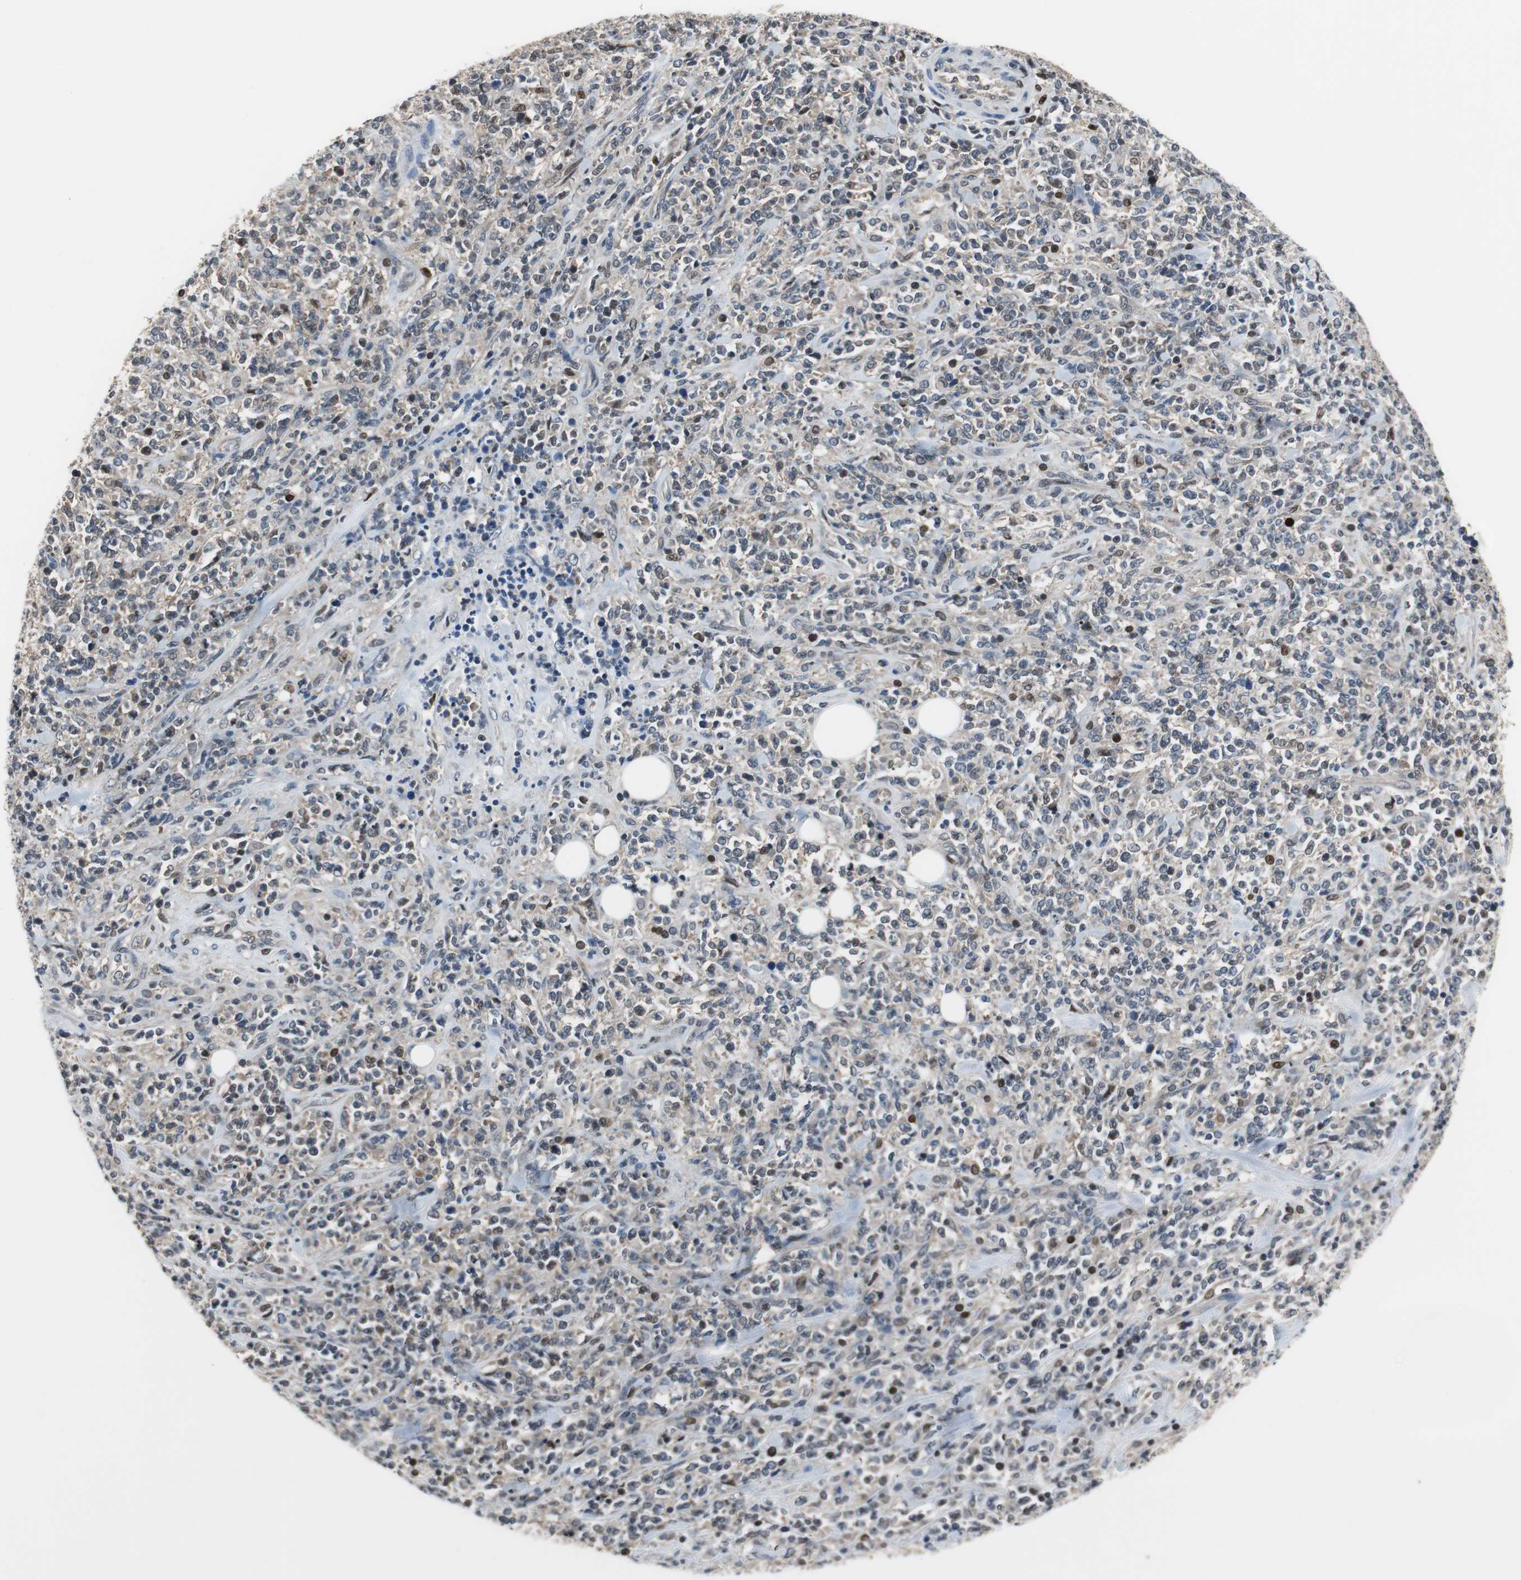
{"staining": {"intensity": "weak", "quantity": "25%-75%", "location": "nuclear"}, "tissue": "lymphoma", "cell_type": "Tumor cells", "image_type": "cancer", "snomed": [{"axis": "morphology", "description": "Malignant lymphoma, non-Hodgkin's type, High grade"}, {"axis": "topography", "description": "Soft tissue"}], "caption": "This histopathology image reveals immunohistochemistry staining of high-grade malignant lymphoma, non-Hodgkin's type, with low weak nuclear expression in about 25%-75% of tumor cells.", "gene": "MAFB", "patient": {"sex": "male", "age": 18}}